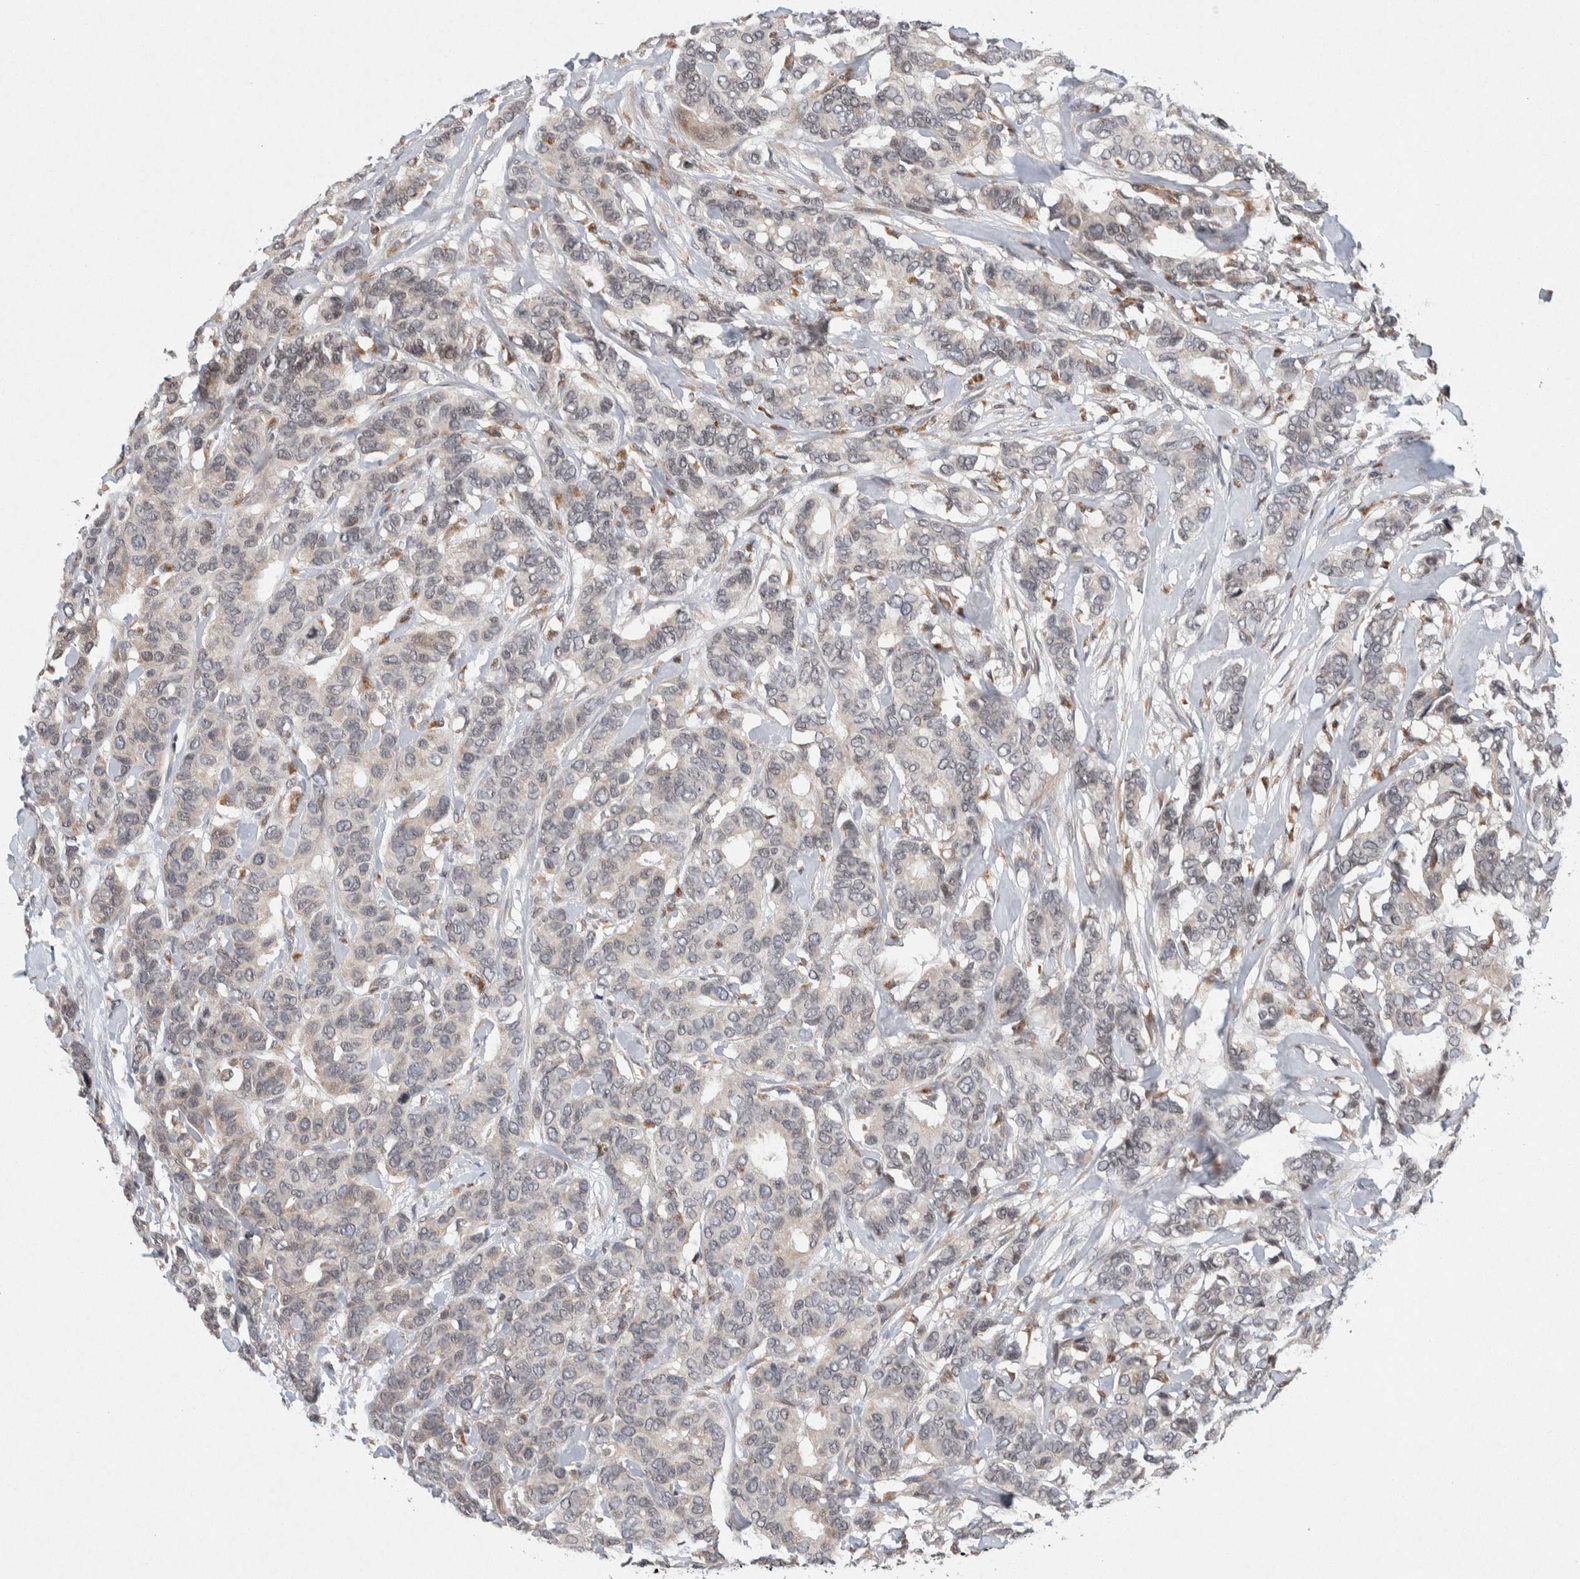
{"staining": {"intensity": "weak", "quantity": "<25%", "location": "cytoplasmic/membranous"}, "tissue": "breast cancer", "cell_type": "Tumor cells", "image_type": "cancer", "snomed": [{"axis": "morphology", "description": "Duct carcinoma"}, {"axis": "topography", "description": "Breast"}], "caption": "An immunohistochemistry micrograph of breast infiltrating ductal carcinoma is shown. There is no staining in tumor cells of breast infiltrating ductal carcinoma.", "gene": "KCNK1", "patient": {"sex": "female", "age": 87}}